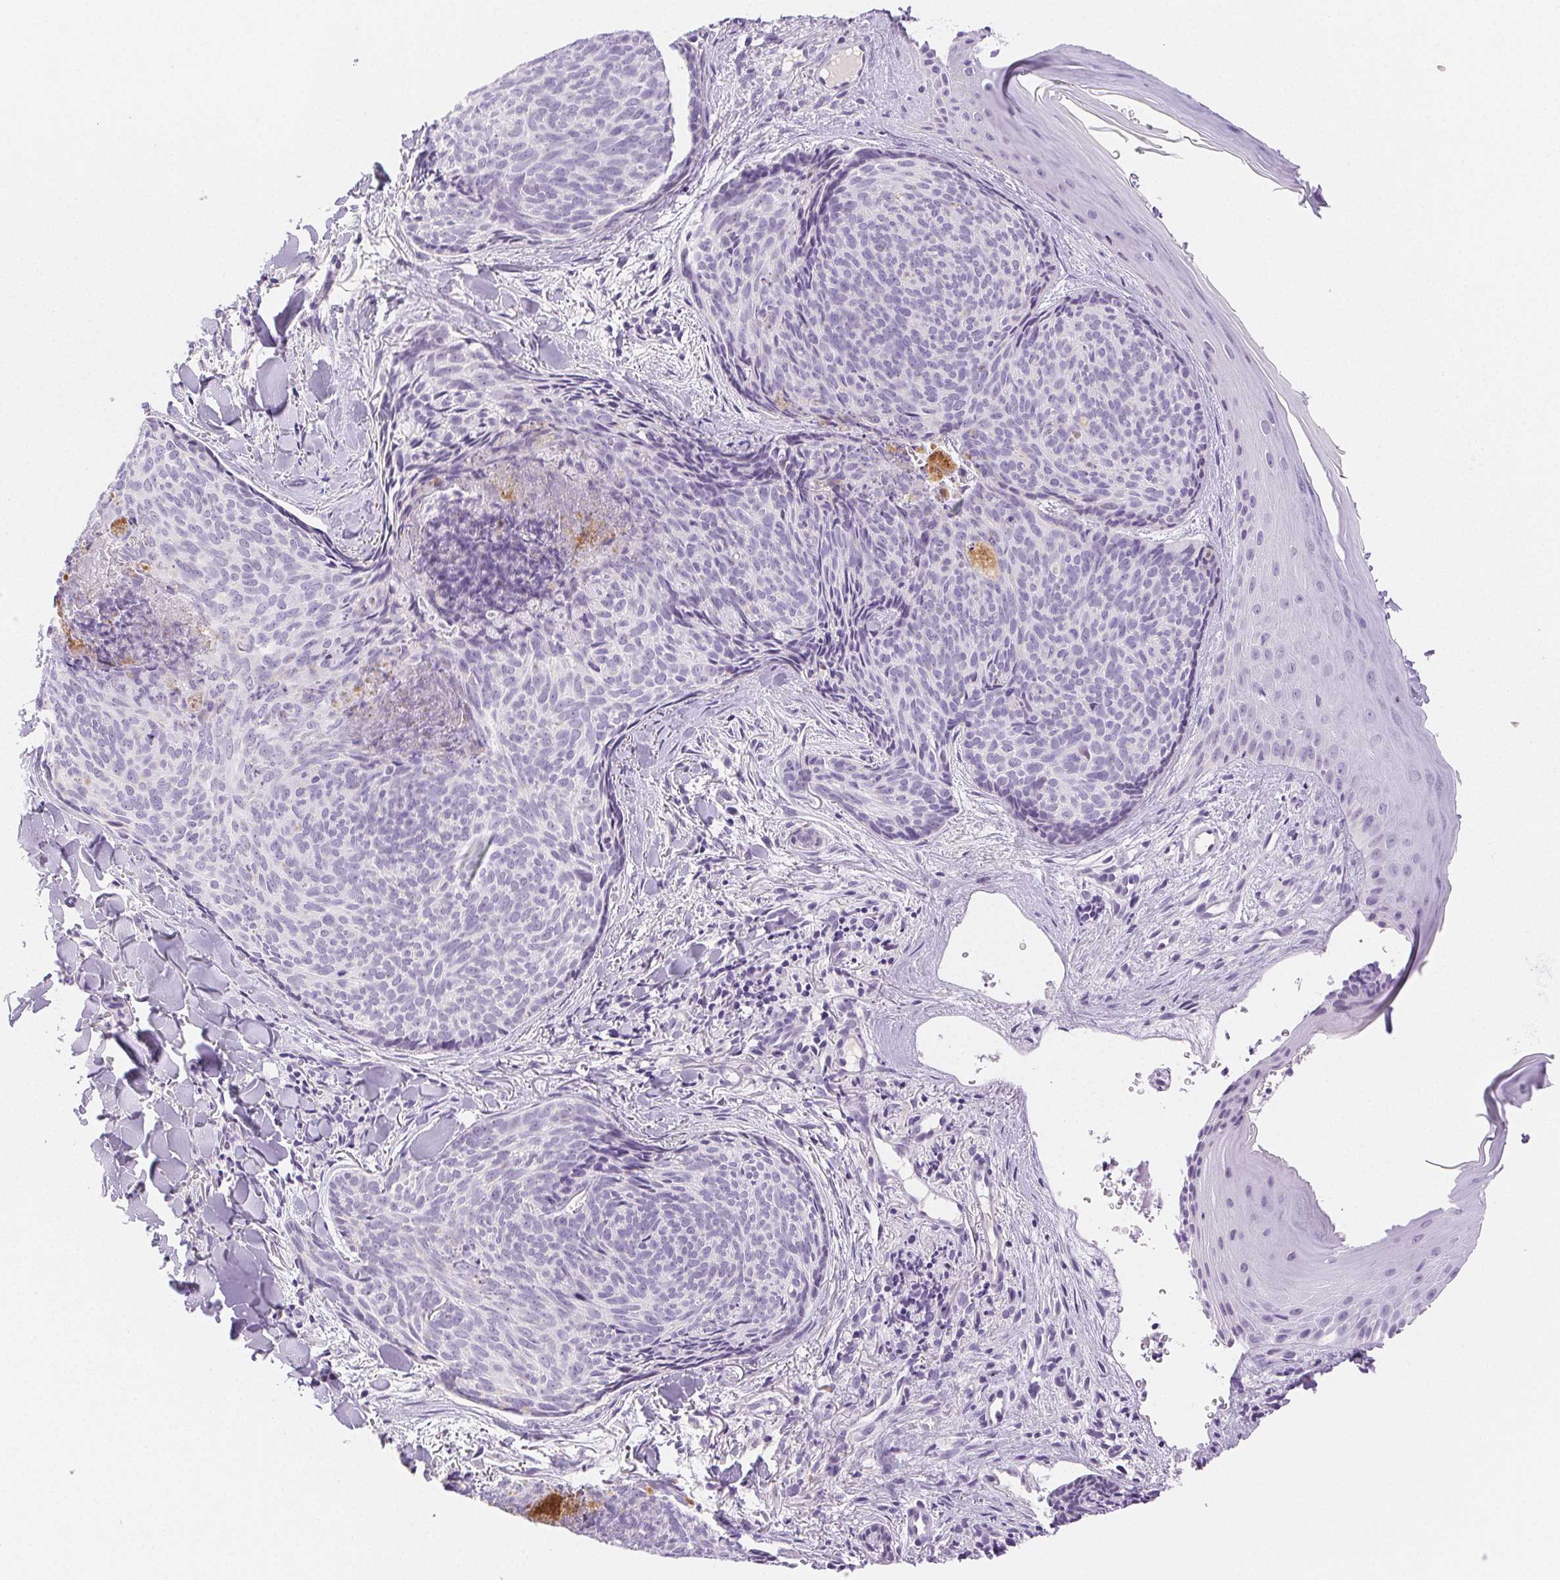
{"staining": {"intensity": "negative", "quantity": "none", "location": "none"}, "tissue": "skin cancer", "cell_type": "Tumor cells", "image_type": "cancer", "snomed": [{"axis": "morphology", "description": "Basal cell carcinoma"}, {"axis": "topography", "description": "Skin"}], "caption": "Tumor cells are negative for brown protein staining in basal cell carcinoma (skin).", "gene": "SPACA4", "patient": {"sex": "female", "age": 82}}